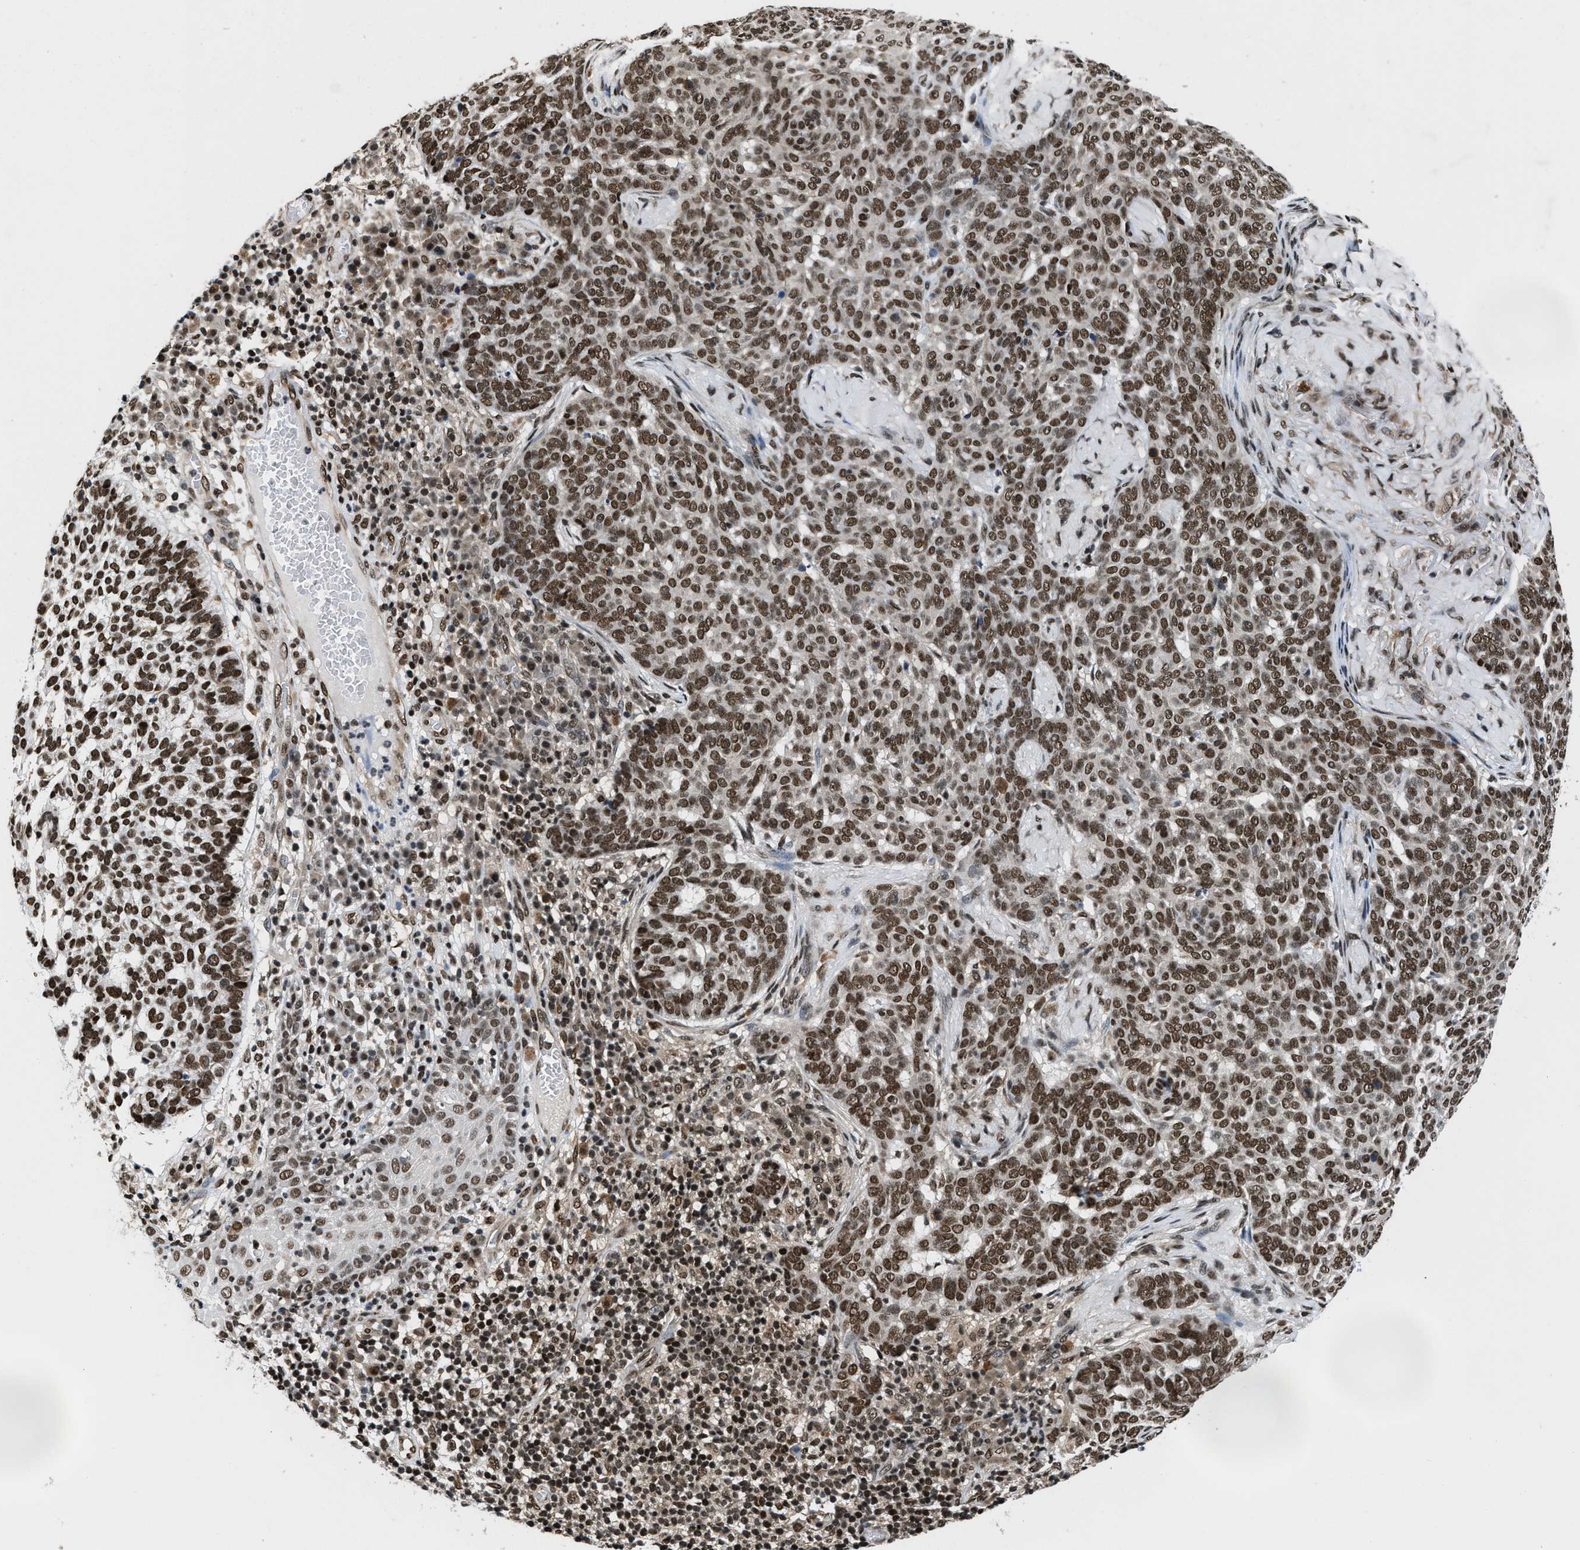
{"staining": {"intensity": "strong", "quantity": ">75%", "location": "nuclear"}, "tissue": "skin cancer", "cell_type": "Tumor cells", "image_type": "cancer", "snomed": [{"axis": "morphology", "description": "Basal cell carcinoma"}, {"axis": "topography", "description": "Skin"}], "caption": "Basal cell carcinoma (skin) stained with immunohistochemistry displays strong nuclear positivity in about >75% of tumor cells. Immunohistochemistry (ihc) stains the protein of interest in brown and the nuclei are stained blue.", "gene": "SAFB", "patient": {"sex": "male", "age": 85}}